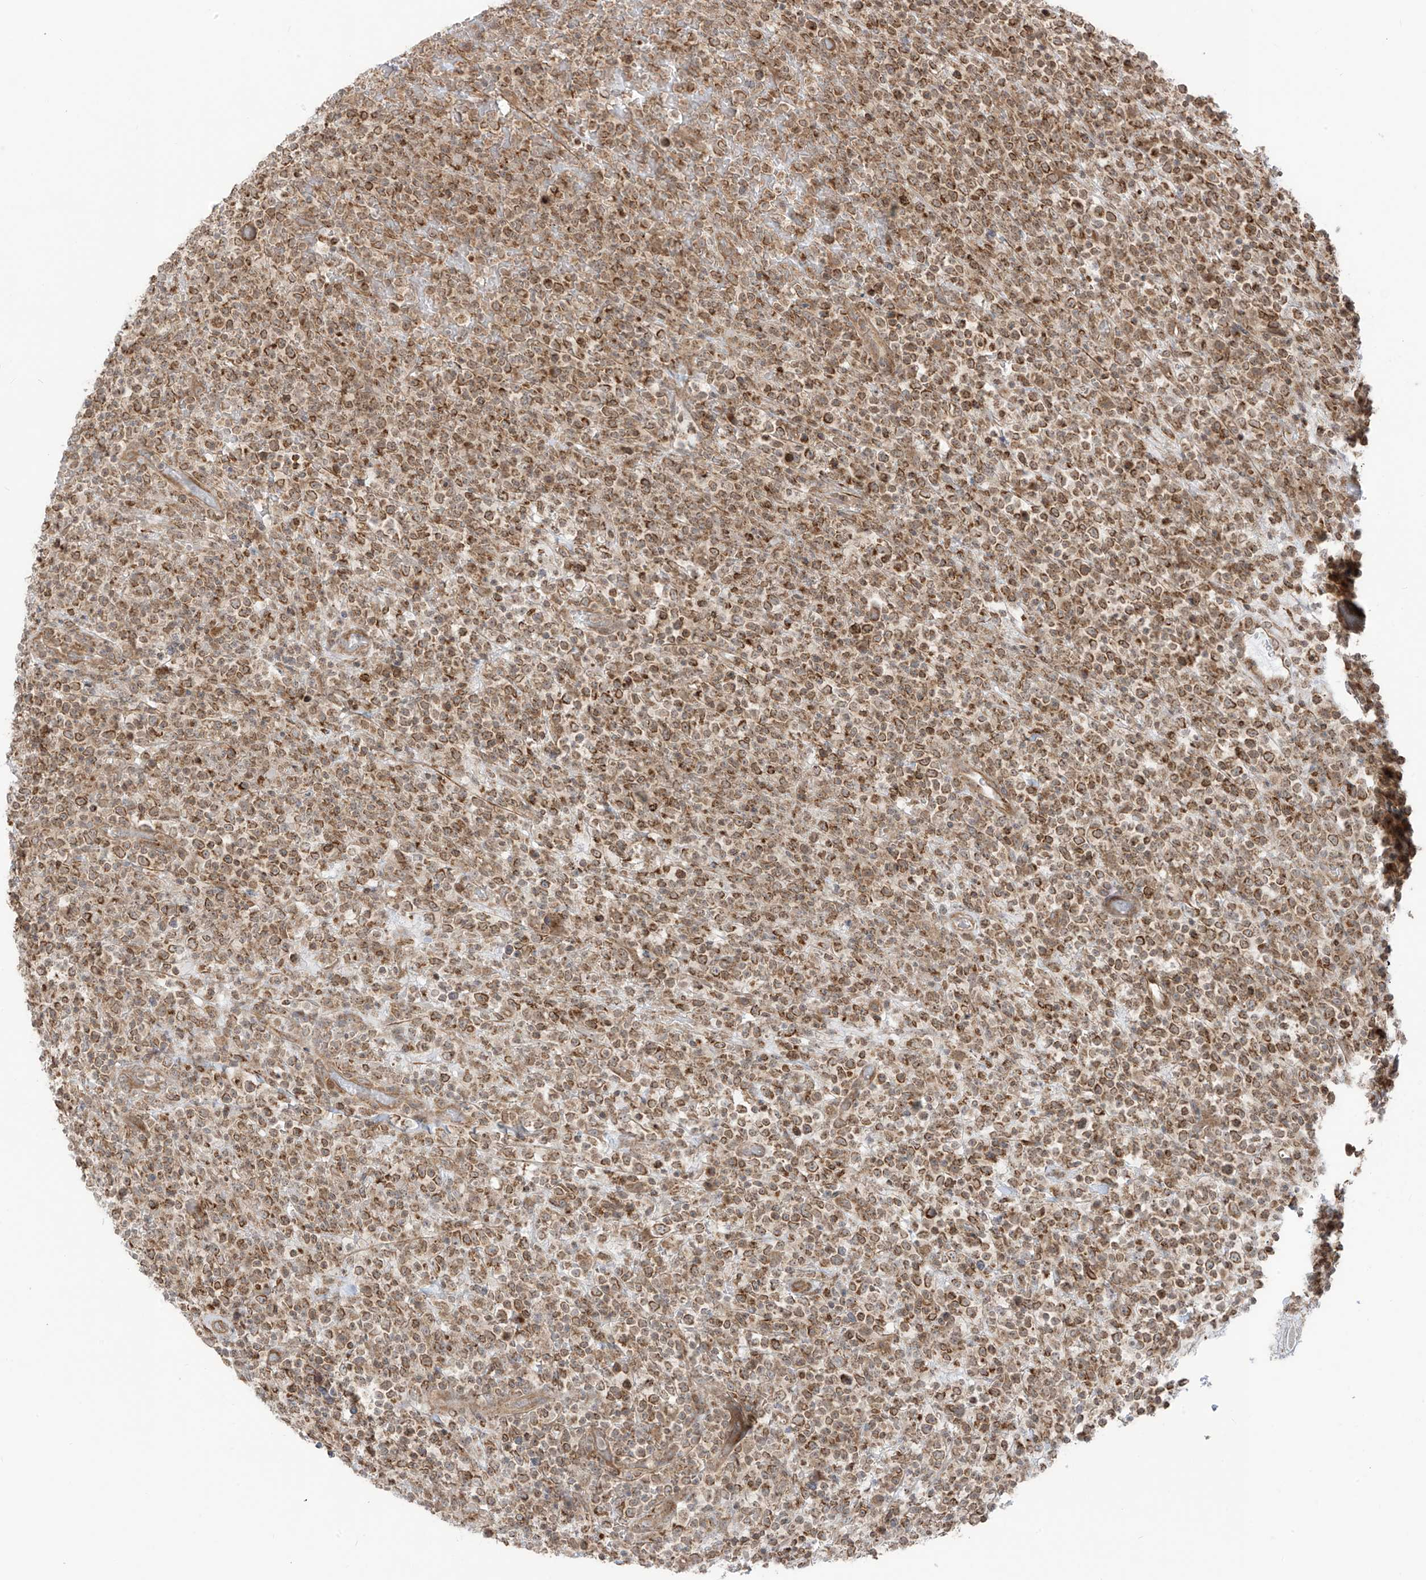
{"staining": {"intensity": "strong", "quantity": ">75%", "location": "cytoplasmic/membranous"}, "tissue": "lymphoma", "cell_type": "Tumor cells", "image_type": "cancer", "snomed": [{"axis": "morphology", "description": "Malignant lymphoma, non-Hodgkin's type, High grade"}, {"axis": "topography", "description": "Colon"}], "caption": "Protein staining of lymphoma tissue exhibits strong cytoplasmic/membranous positivity in about >75% of tumor cells.", "gene": "PDE11A", "patient": {"sex": "female", "age": 53}}